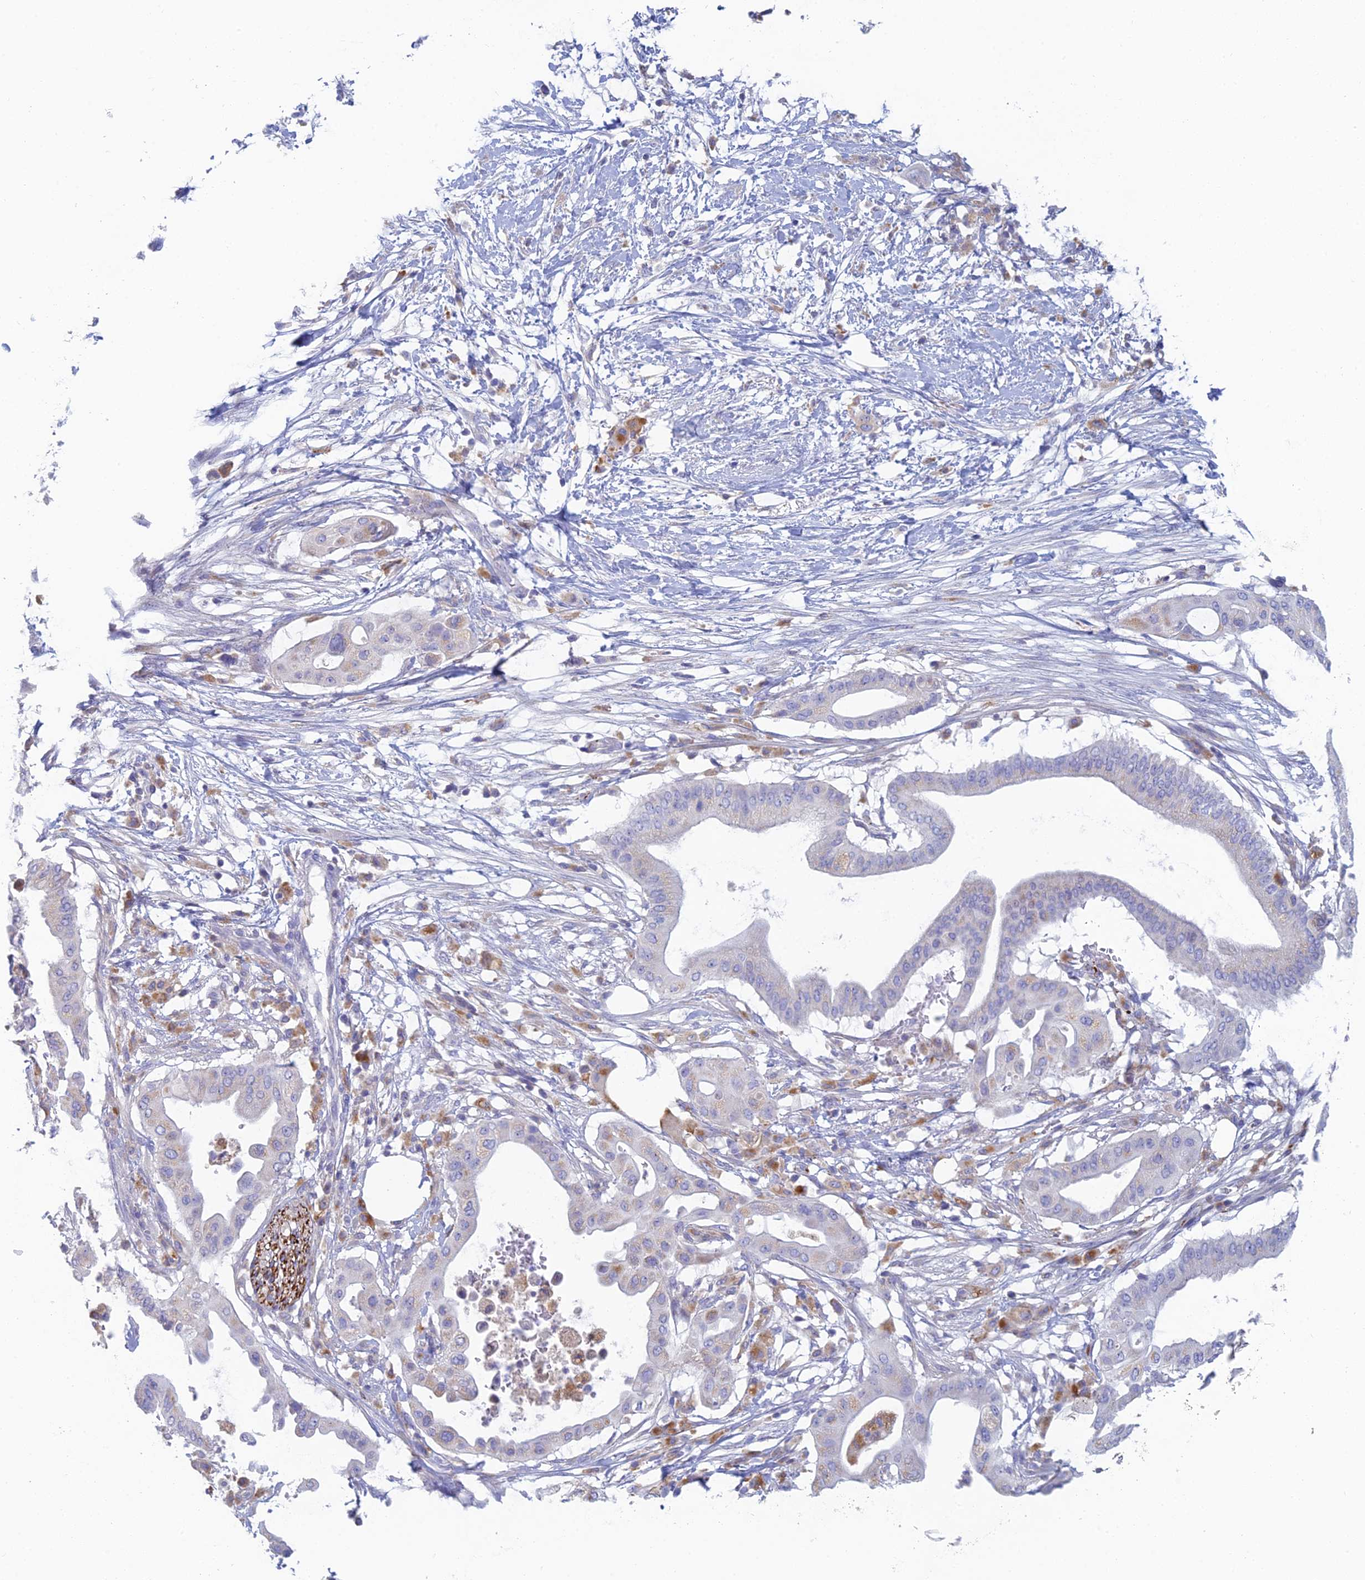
{"staining": {"intensity": "negative", "quantity": "none", "location": "none"}, "tissue": "pancreatic cancer", "cell_type": "Tumor cells", "image_type": "cancer", "snomed": [{"axis": "morphology", "description": "Adenocarcinoma, NOS"}, {"axis": "topography", "description": "Pancreas"}], "caption": "High power microscopy image of an IHC histopathology image of pancreatic cancer, revealing no significant expression in tumor cells.", "gene": "FERD3L", "patient": {"sex": "male", "age": 68}}